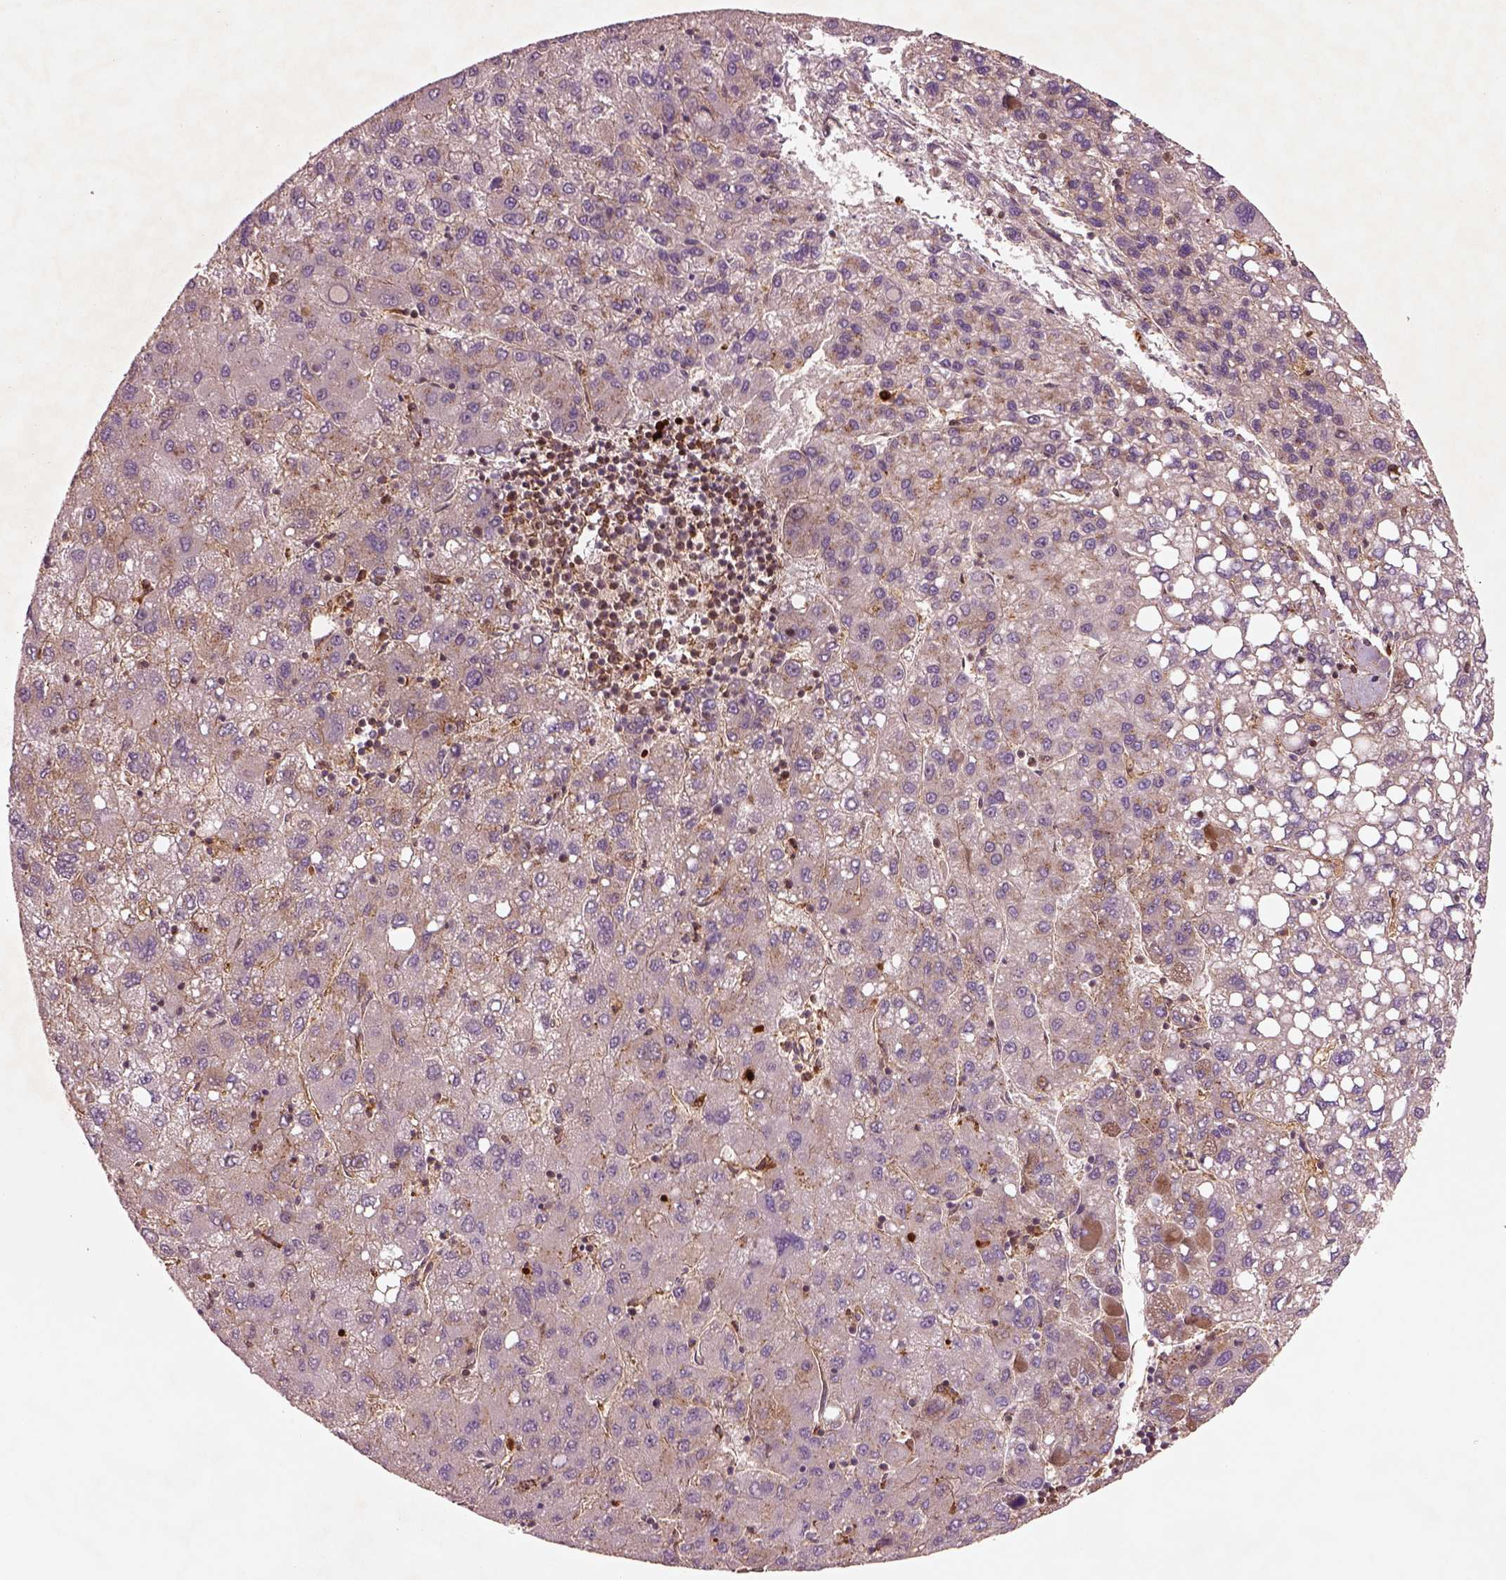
{"staining": {"intensity": "weak", "quantity": "<25%", "location": "cytoplasmic/membranous"}, "tissue": "liver cancer", "cell_type": "Tumor cells", "image_type": "cancer", "snomed": [{"axis": "morphology", "description": "Carcinoma, Hepatocellular, NOS"}, {"axis": "topography", "description": "Liver"}], "caption": "Human liver cancer (hepatocellular carcinoma) stained for a protein using immunohistochemistry (IHC) demonstrates no positivity in tumor cells.", "gene": "WASHC2A", "patient": {"sex": "female", "age": 82}}